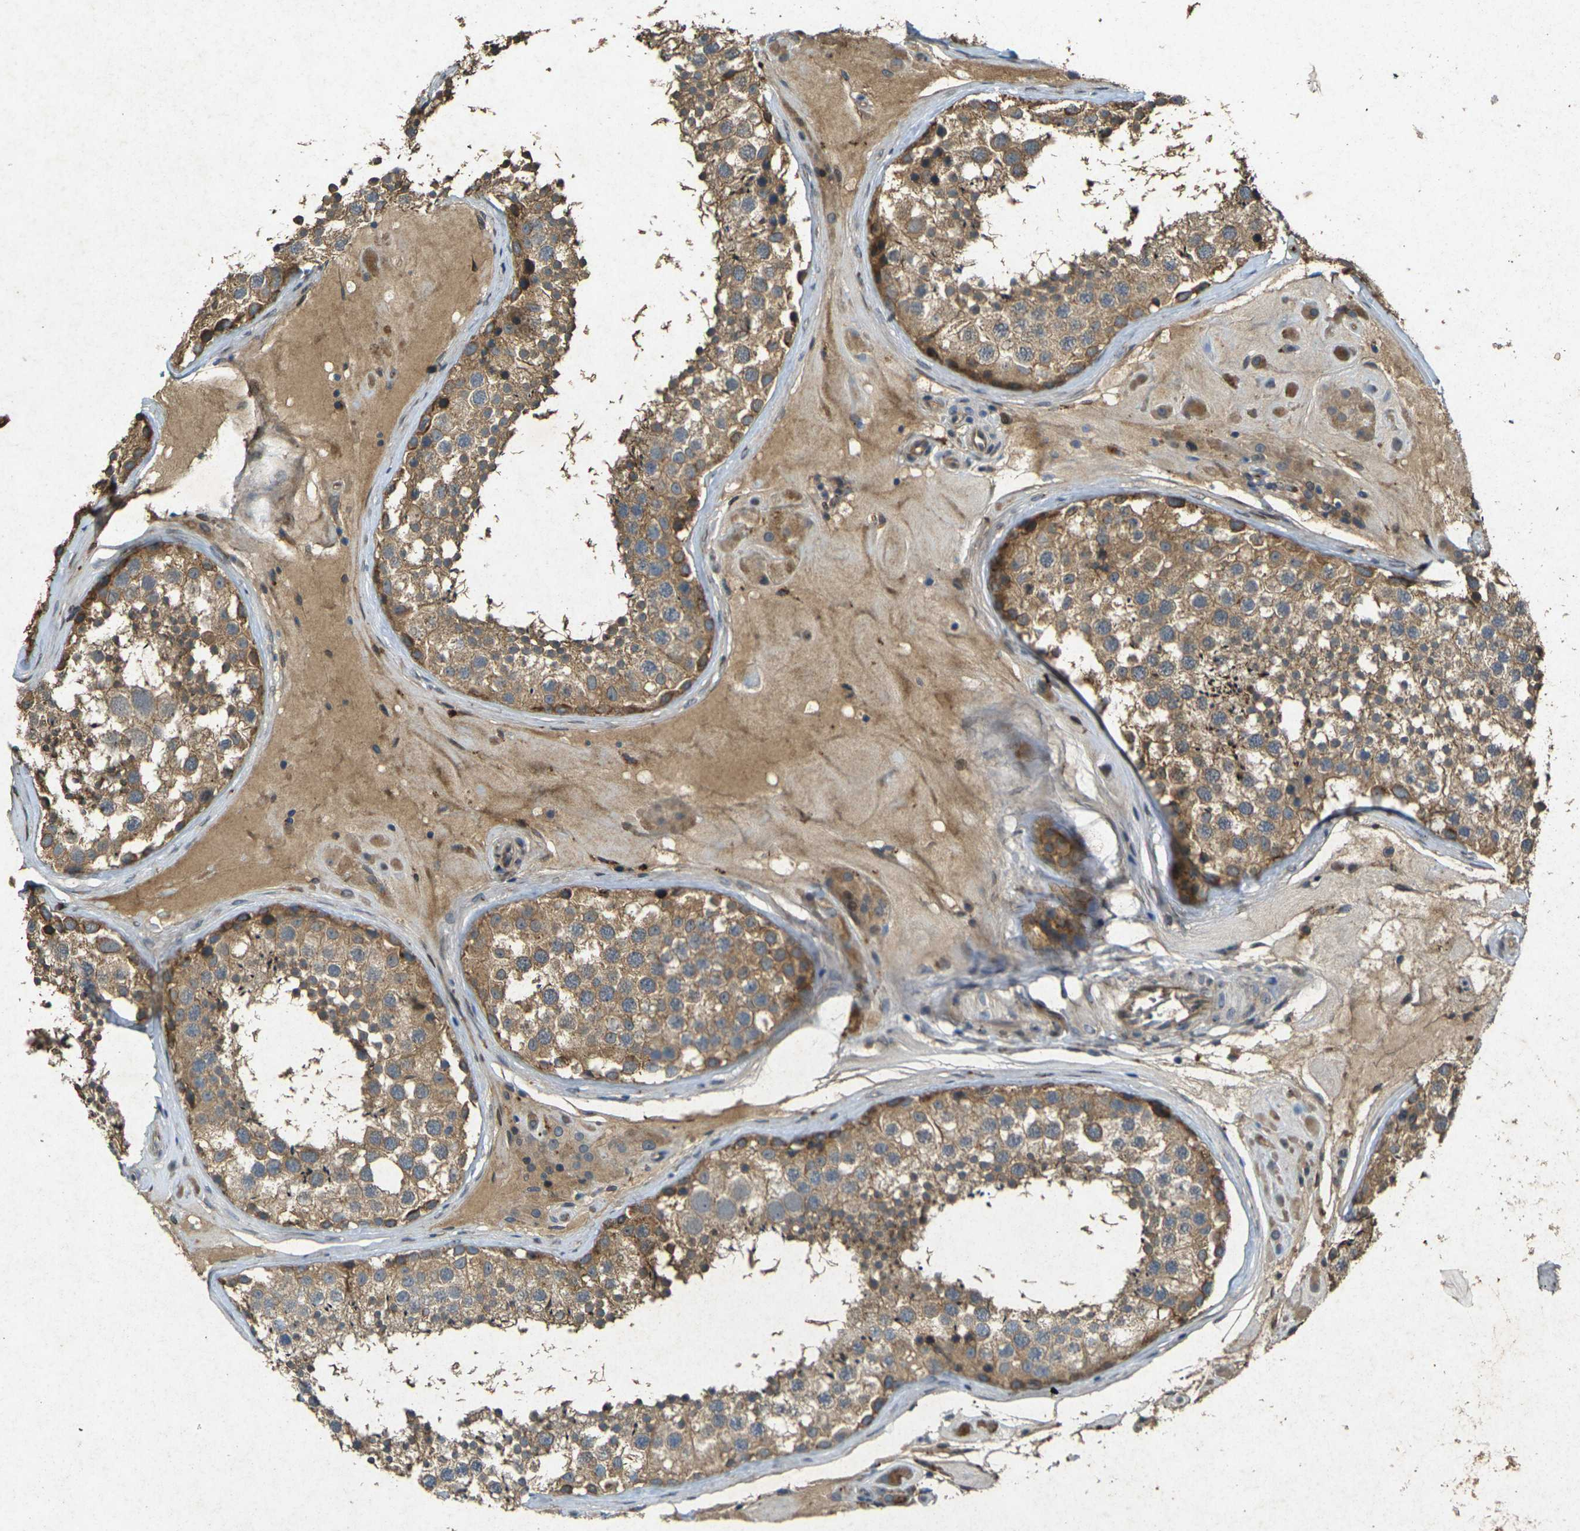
{"staining": {"intensity": "moderate", "quantity": ">75%", "location": "cytoplasmic/membranous"}, "tissue": "testis", "cell_type": "Cells in seminiferous ducts", "image_type": "normal", "snomed": [{"axis": "morphology", "description": "Normal tissue, NOS"}, {"axis": "topography", "description": "Testis"}], "caption": "IHC (DAB) staining of benign human testis exhibits moderate cytoplasmic/membranous protein staining in approximately >75% of cells in seminiferous ducts.", "gene": "RGMA", "patient": {"sex": "male", "age": 46}}